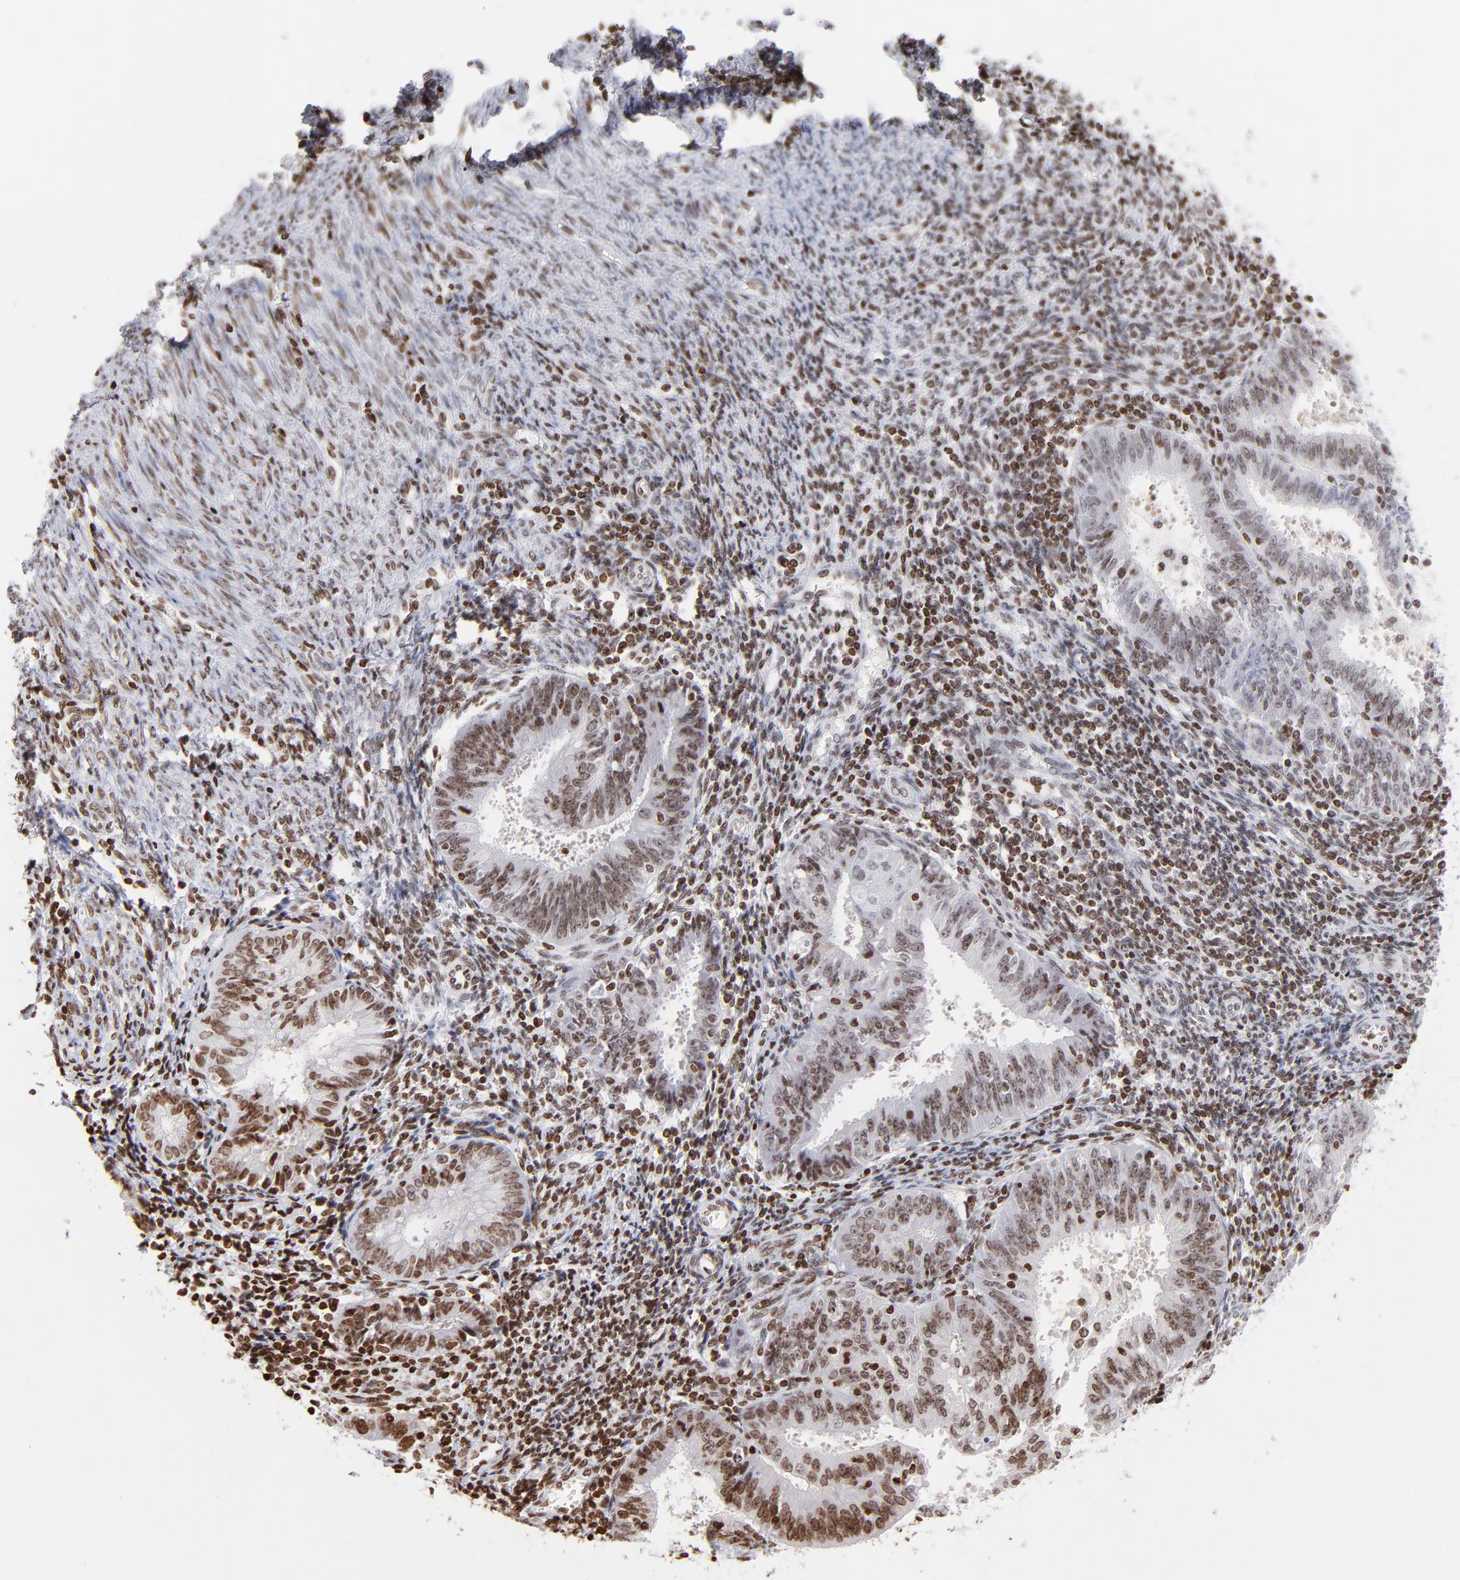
{"staining": {"intensity": "moderate", "quantity": ">75%", "location": "nuclear"}, "tissue": "endometrial cancer", "cell_type": "Tumor cells", "image_type": "cancer", "snomed": [{"axis": "morphology", "description": "Adenocarcinoma, NOS"}, {"axis": "topography", "description": "Endometrium"}], "caption": "IHC staining of endometrial cancer, which displays medium levels of moderate nuclear expression in approximately >75% of tumor cells indicating moderate nuclear protein positivity. The staining was performed using DAB (3,3'-diaminobenzidine) (brown) for protein detection and nuclei were counterstained in hematoxylin (blue).", "gene": "RTL4", "patient": {"sex": "female", "age": 42}}